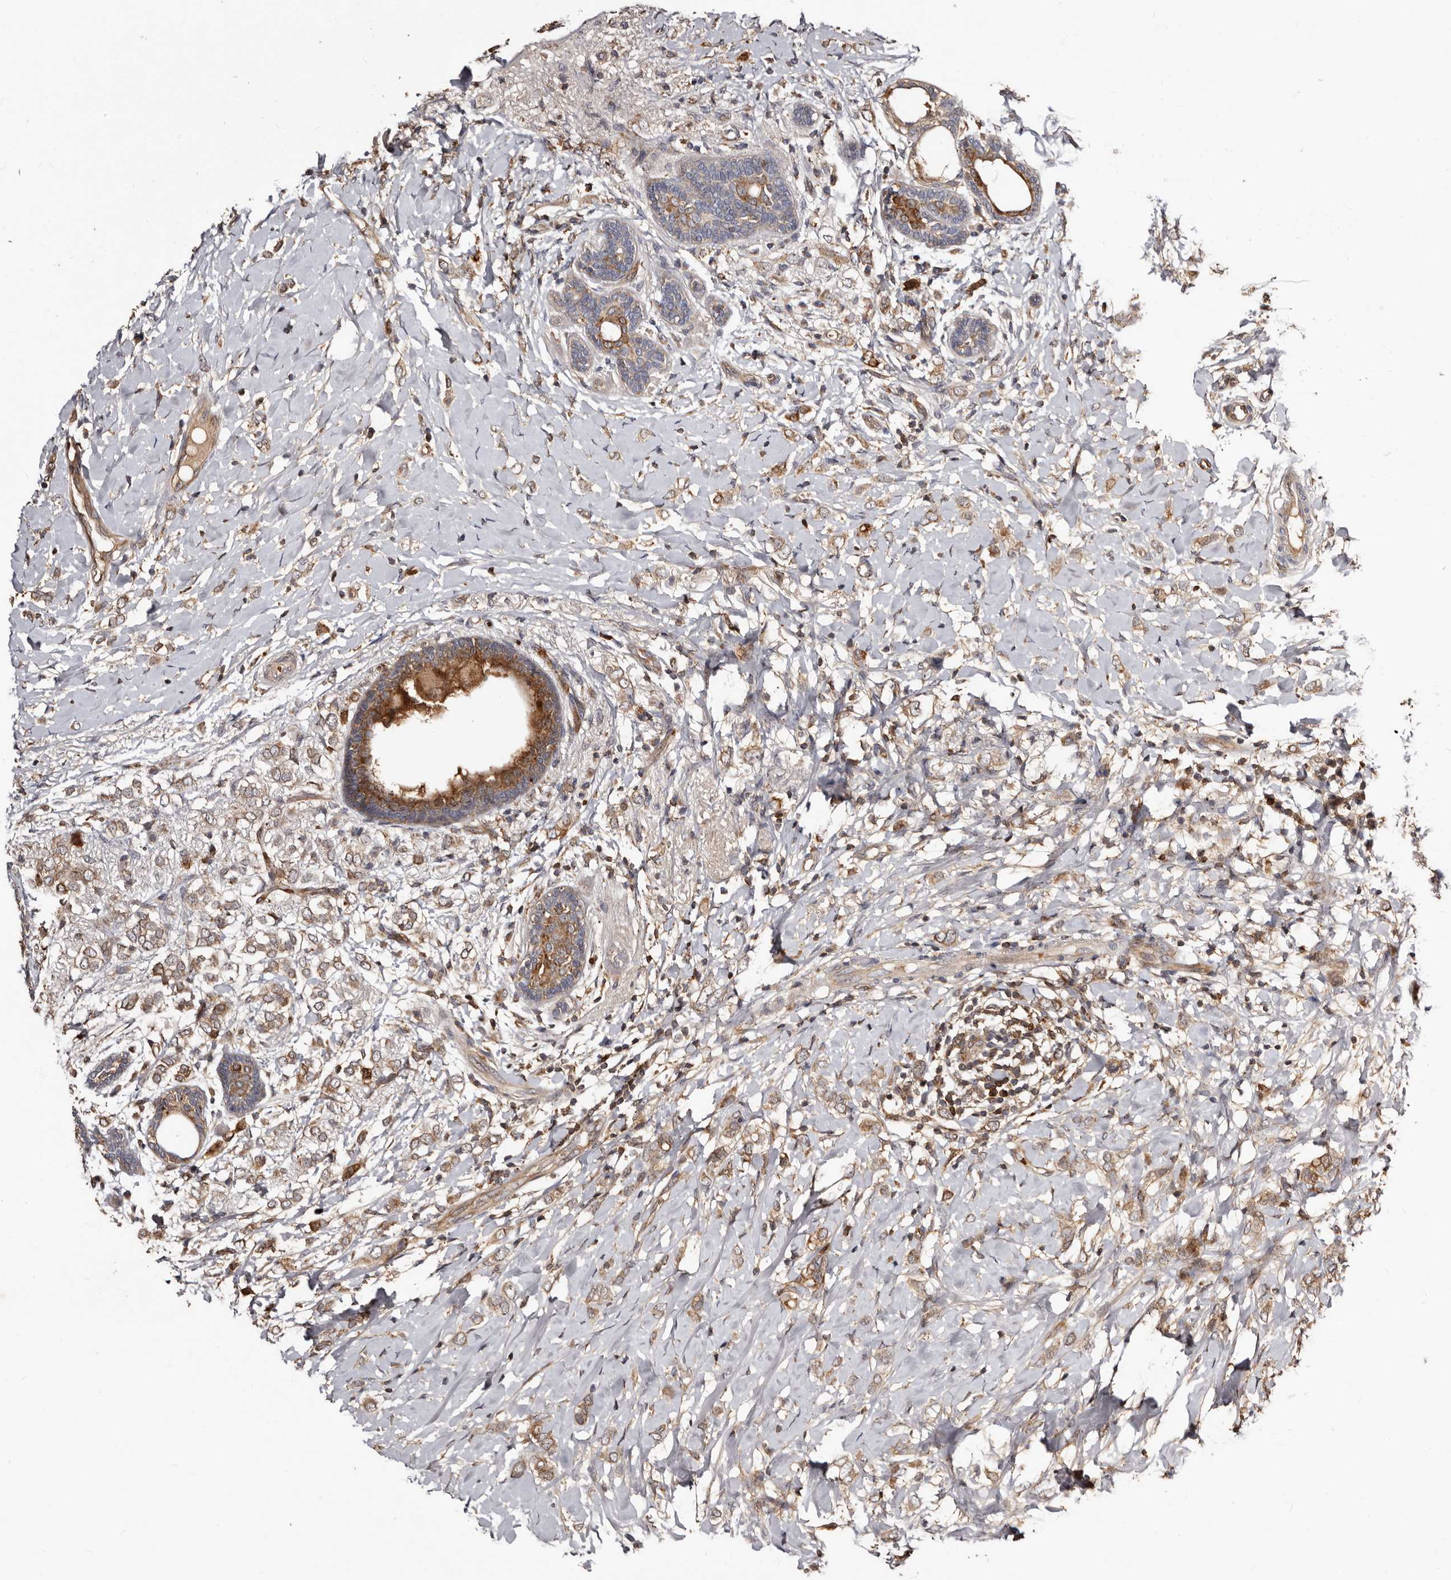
{"staining": {"intensity": "moderate", "quantity": ">75%", "location": "cytoplasmic/membranous"}, "tissue": "breast cancer", "cell_type": "Tumor cells", "image_type": "cancer", "snomed": [{"axis": "morphology", "description": "Normal tissue, NOS"}, {"axis": "morphology", "description": "Lobular carcinoma"}, {"axis": "topography", "description": "Breast"}], "caption": "Immunohistochemical staining of human breast cancer reveals moderate cytoplasmic/membranous protein staining in approximately >75% of tumor cells.", "gene": "BAX", "patient": {"sex": "female", "age": 47}}